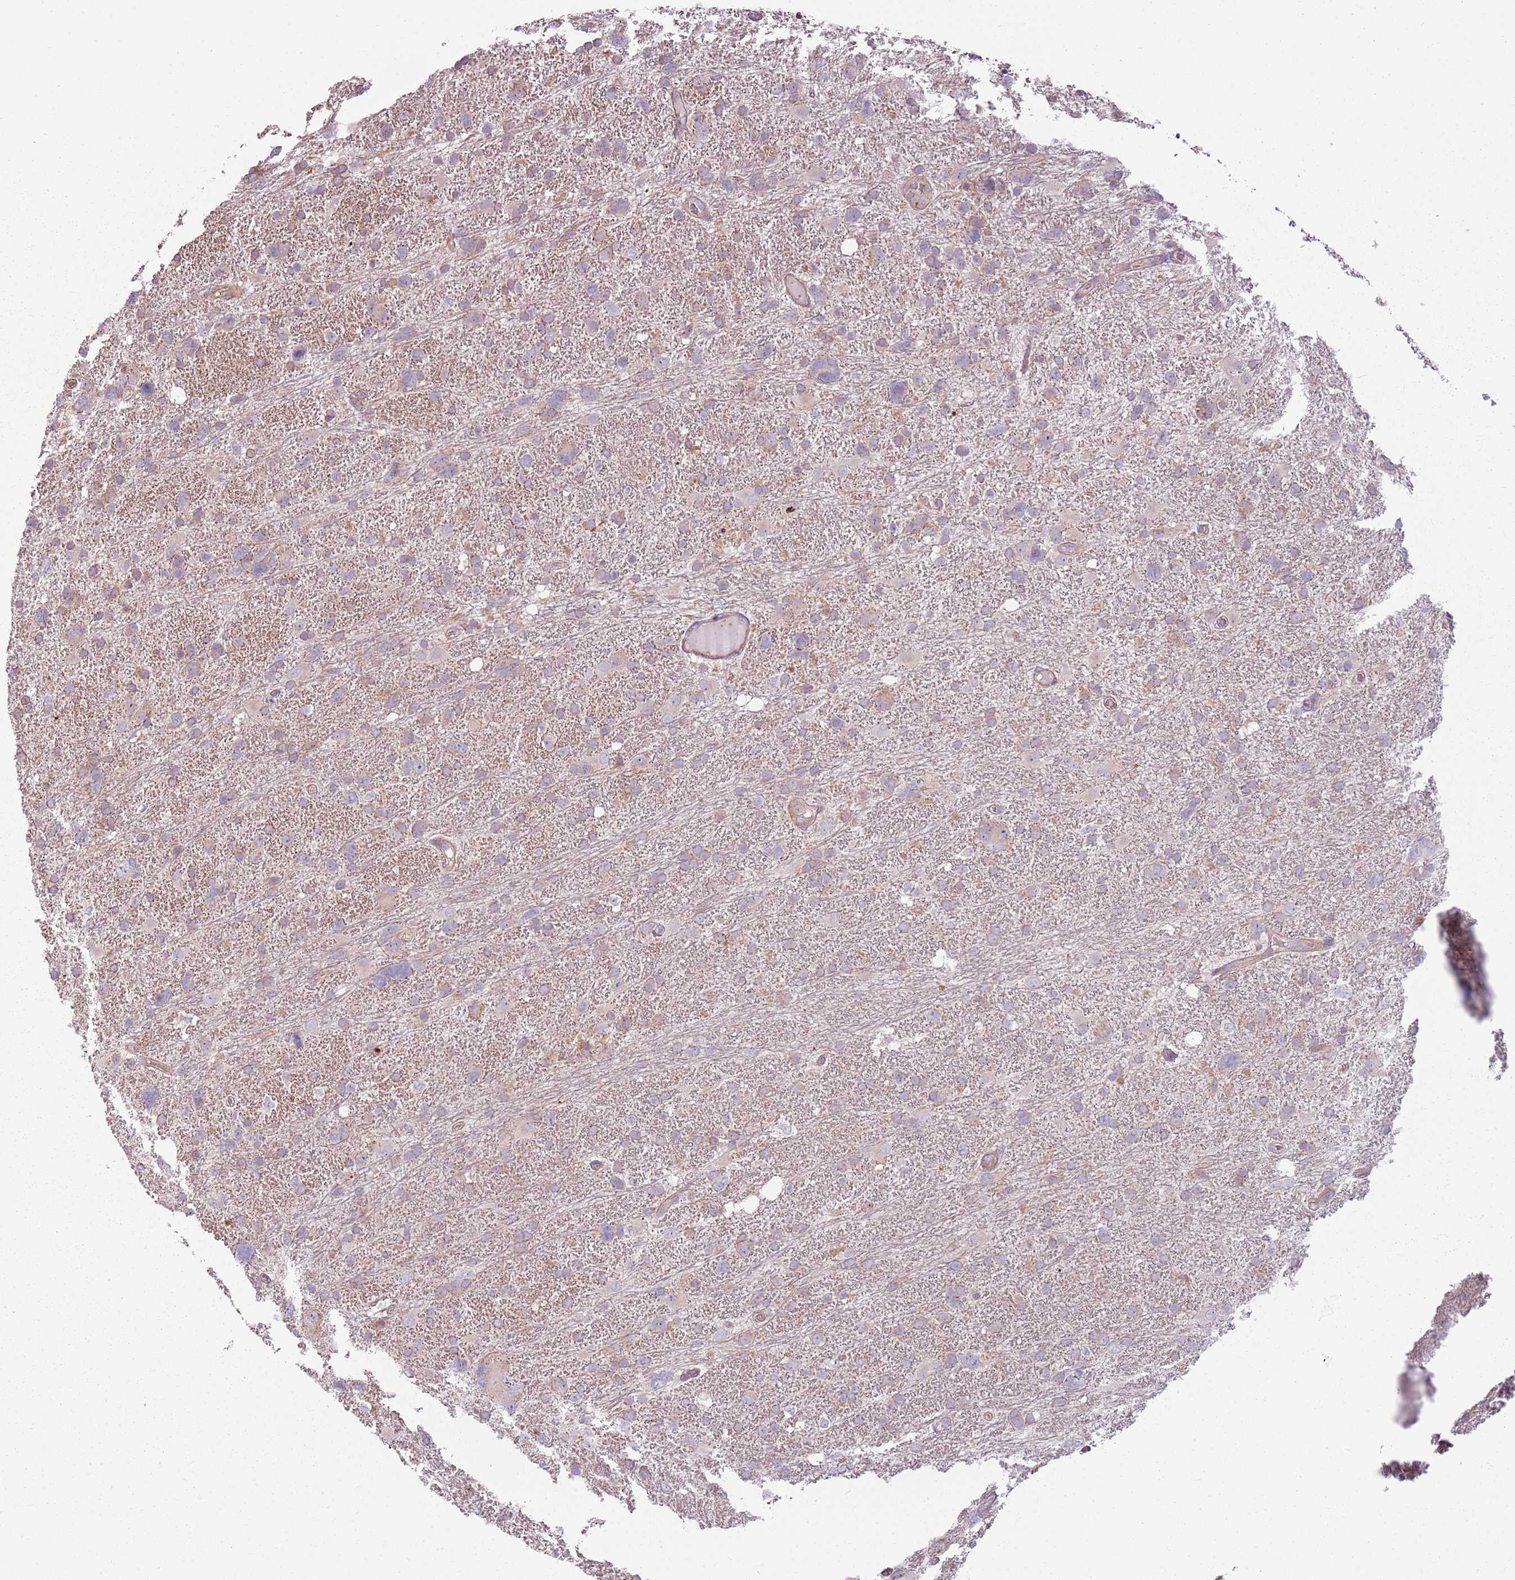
{"staining": {"intensity": "weak", "quantity": "<25%", "location": "cytoplasmic/membranous"}, "tissue": "glioma", "cell_type": "Tumor cells", "image_type": "cancer", "snomed": [{"axis": "morphology", "description": "Glioma, malignant, High grade"}, {"axis": "topography", "description": "Brain"}], "caption": "Tumor cells show no significant protein staining in glioma.", "gene": "RPL21", "patient": {"sex": "male", "age": 61}}